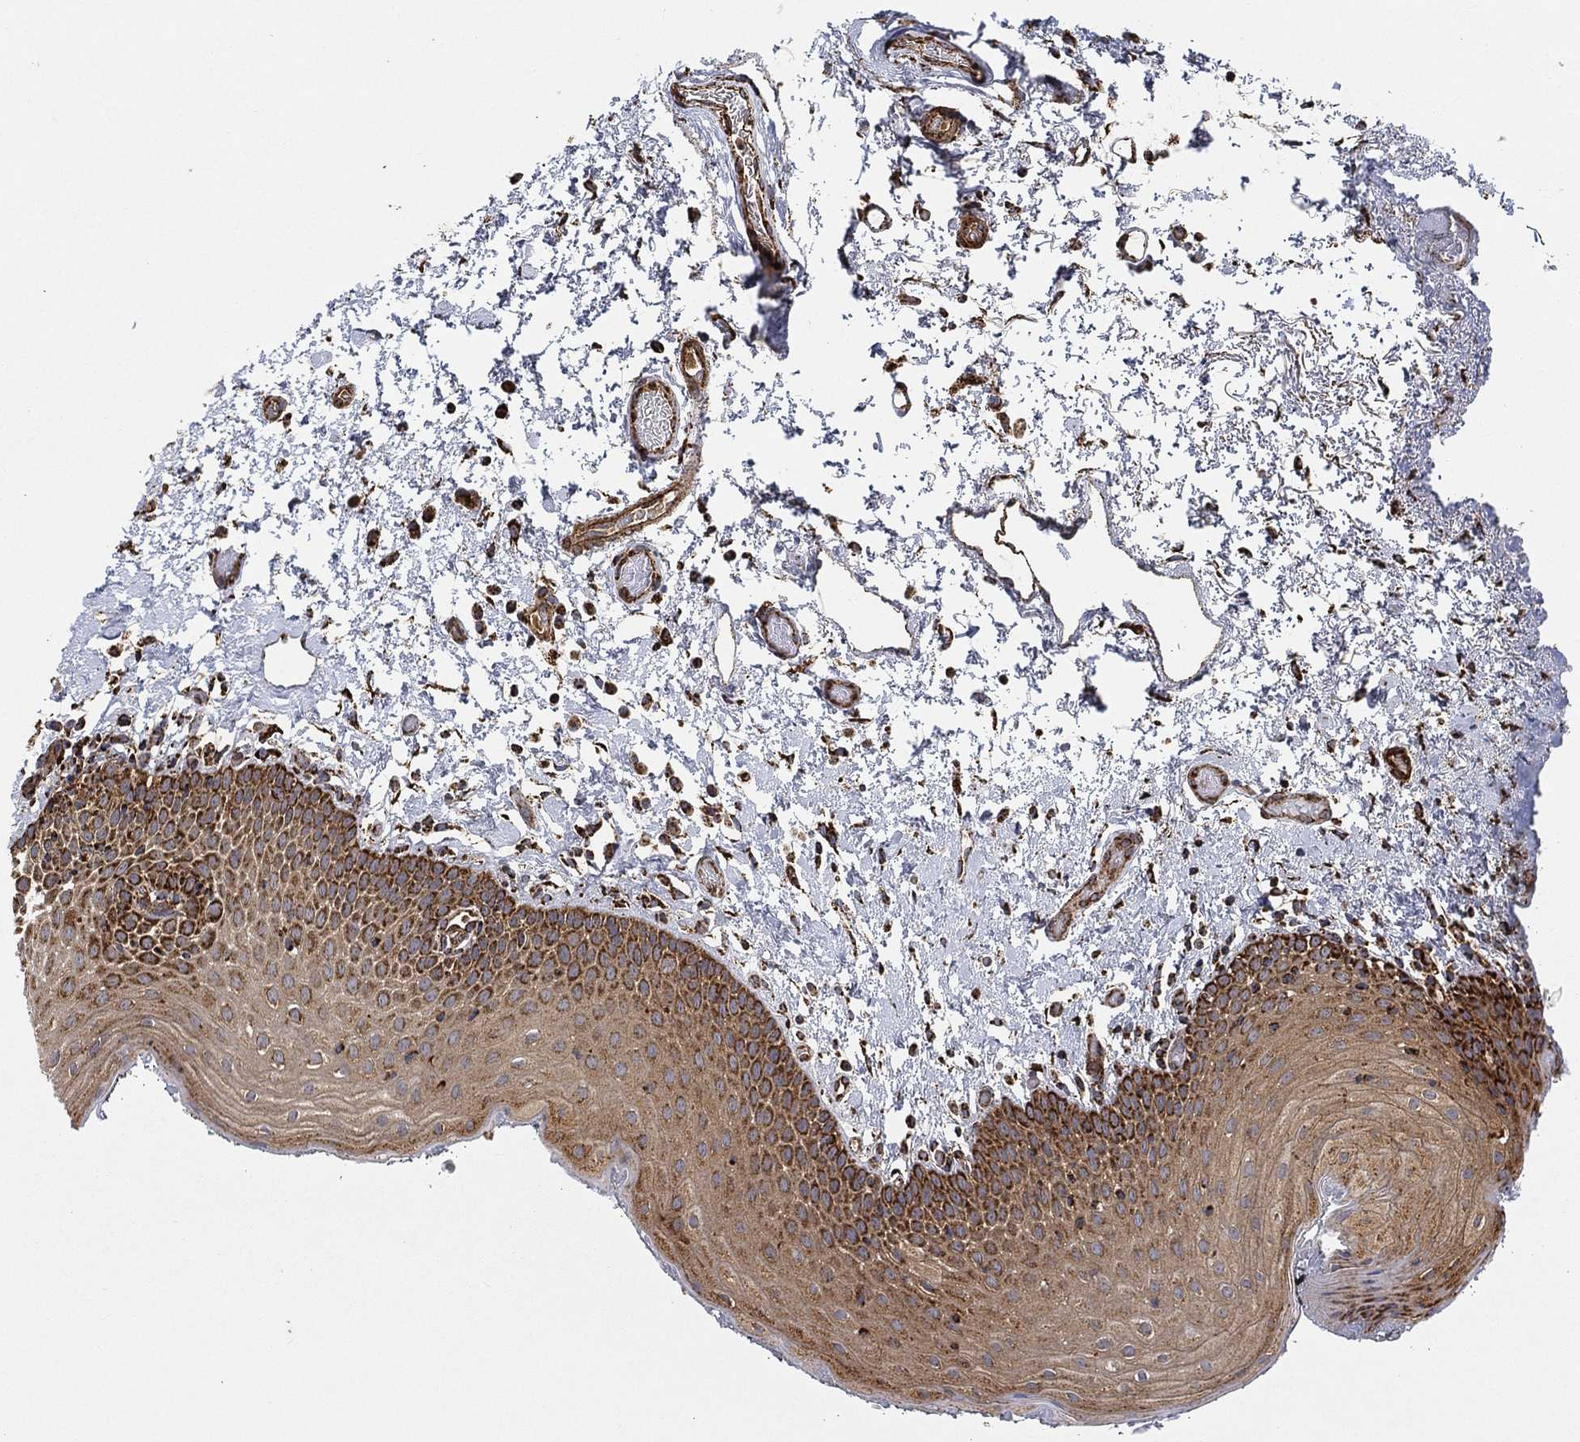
{"staining": {"intensity": "strong", "quantity": "25%-75%", "location": "cytoplasmic/membranous"}, "tissue": "oral mucosa", "cell_type": "Squamous epithelial cells", "image_type": "normal", "snomed": [{"axis": "morphology", "description": "Normal tissue, NOS"}, {"axis": "morphology", "description": "Squamous cell carcinoma, NOS"}, {"axis": "topography", "description": "Oral tissue"}, {"axis": "topography", "description": "Tounge, NOS"}, {"axis": "topography", "description": "Head-Neck"}], "caption": "IHC image of unremarkable human oral mucosa stained for a protein (brown), which exhibits high levels of strong cytoplasmic/membranous positivity in about 25%-75% of squamous epithelial cells.", "gene": "SLC38A7", "patient": {"sex": "female", "age": 80}}